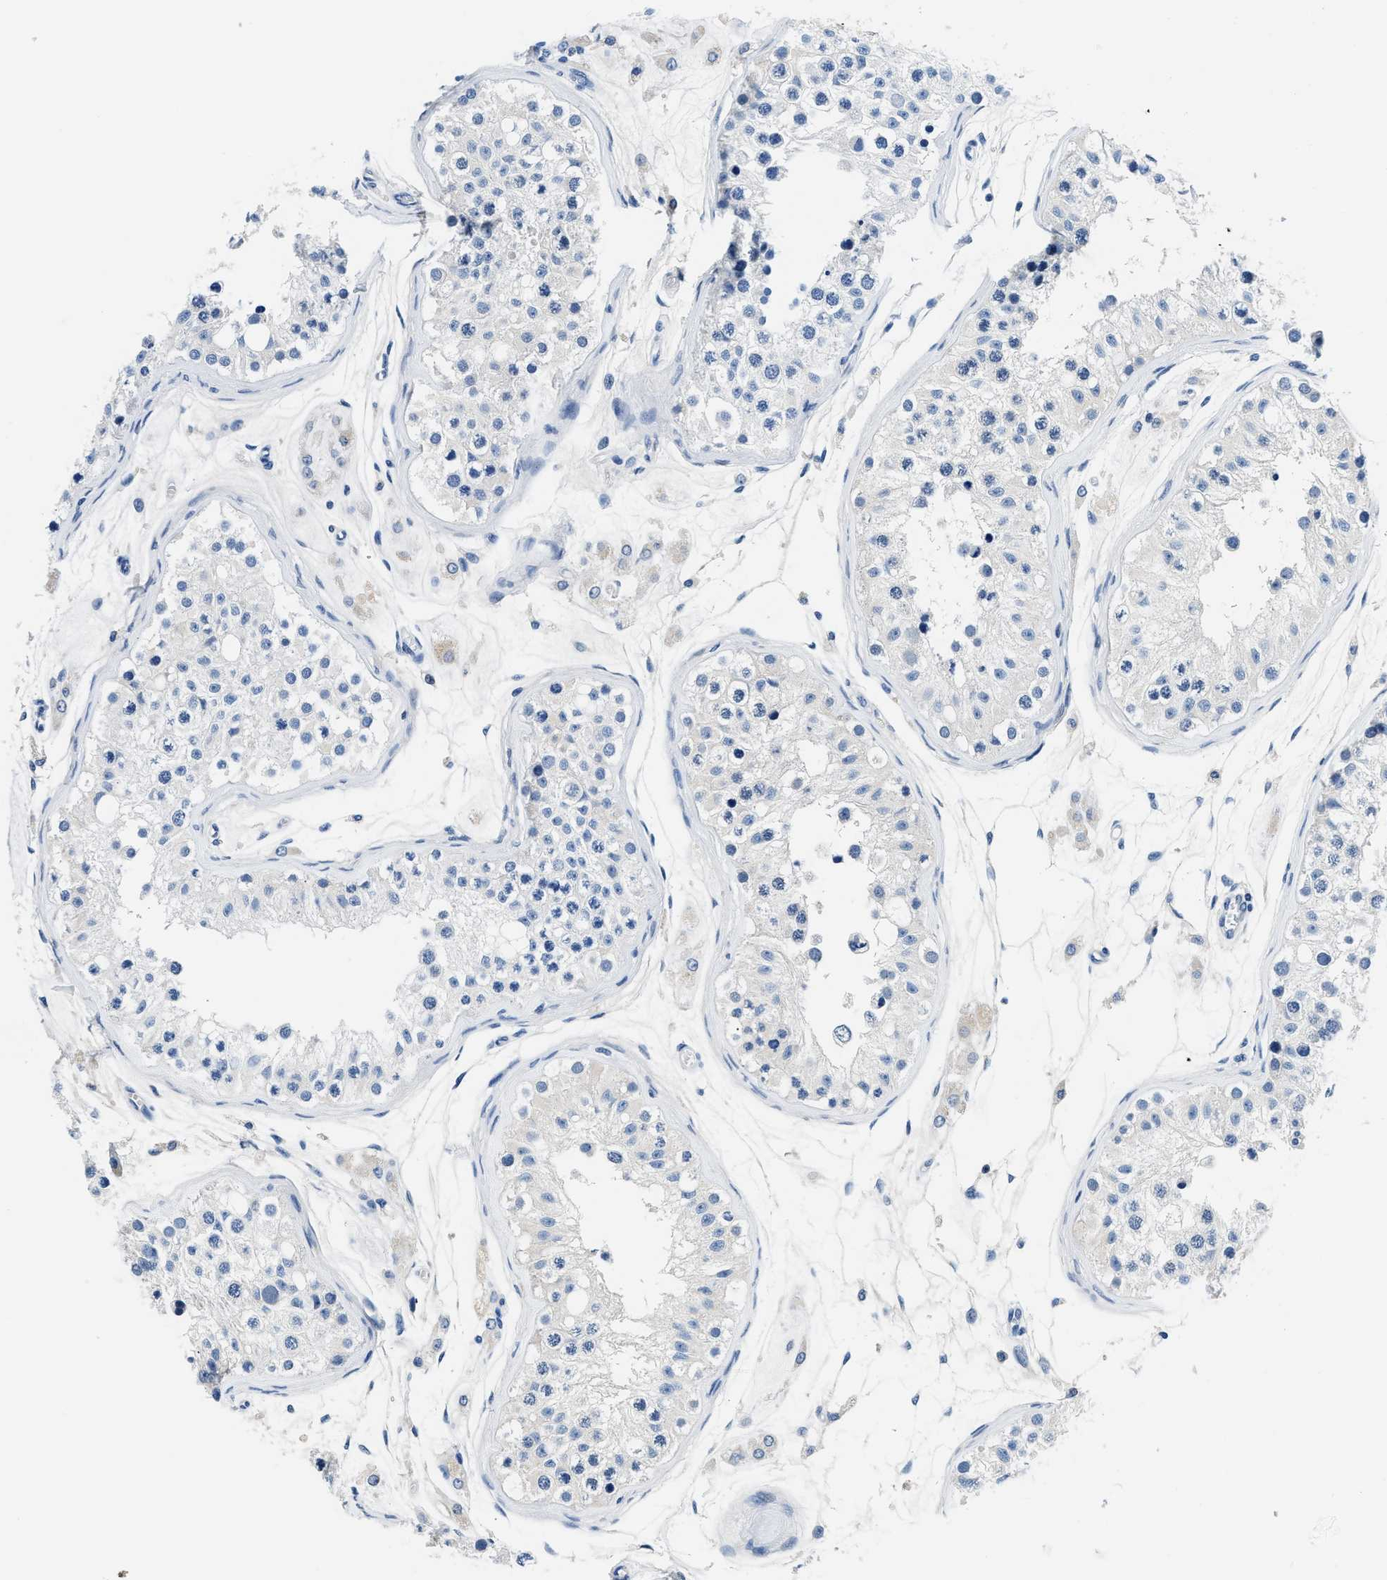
{"staining": {"intensity": "negative", "quantity": "none", "location": "none"}, "tissue": "testis", "cell_type": "Cells in seminiferous ducts", "image_type": "normal", "snomed": [{"axis": "morphology", "description": "Normal tissue, NOS"}, {"axis": "morphology", "description": "Adenocarcinoma, metastatic, NOS"}, {"axis": "topography", "description": "Testis"}], "caption": "The photomicrograph displays no significant staining in cells in seminiferous ducts of testis.", "gene": "PCK2", "patient": {"sex": "male", "age": 26}}